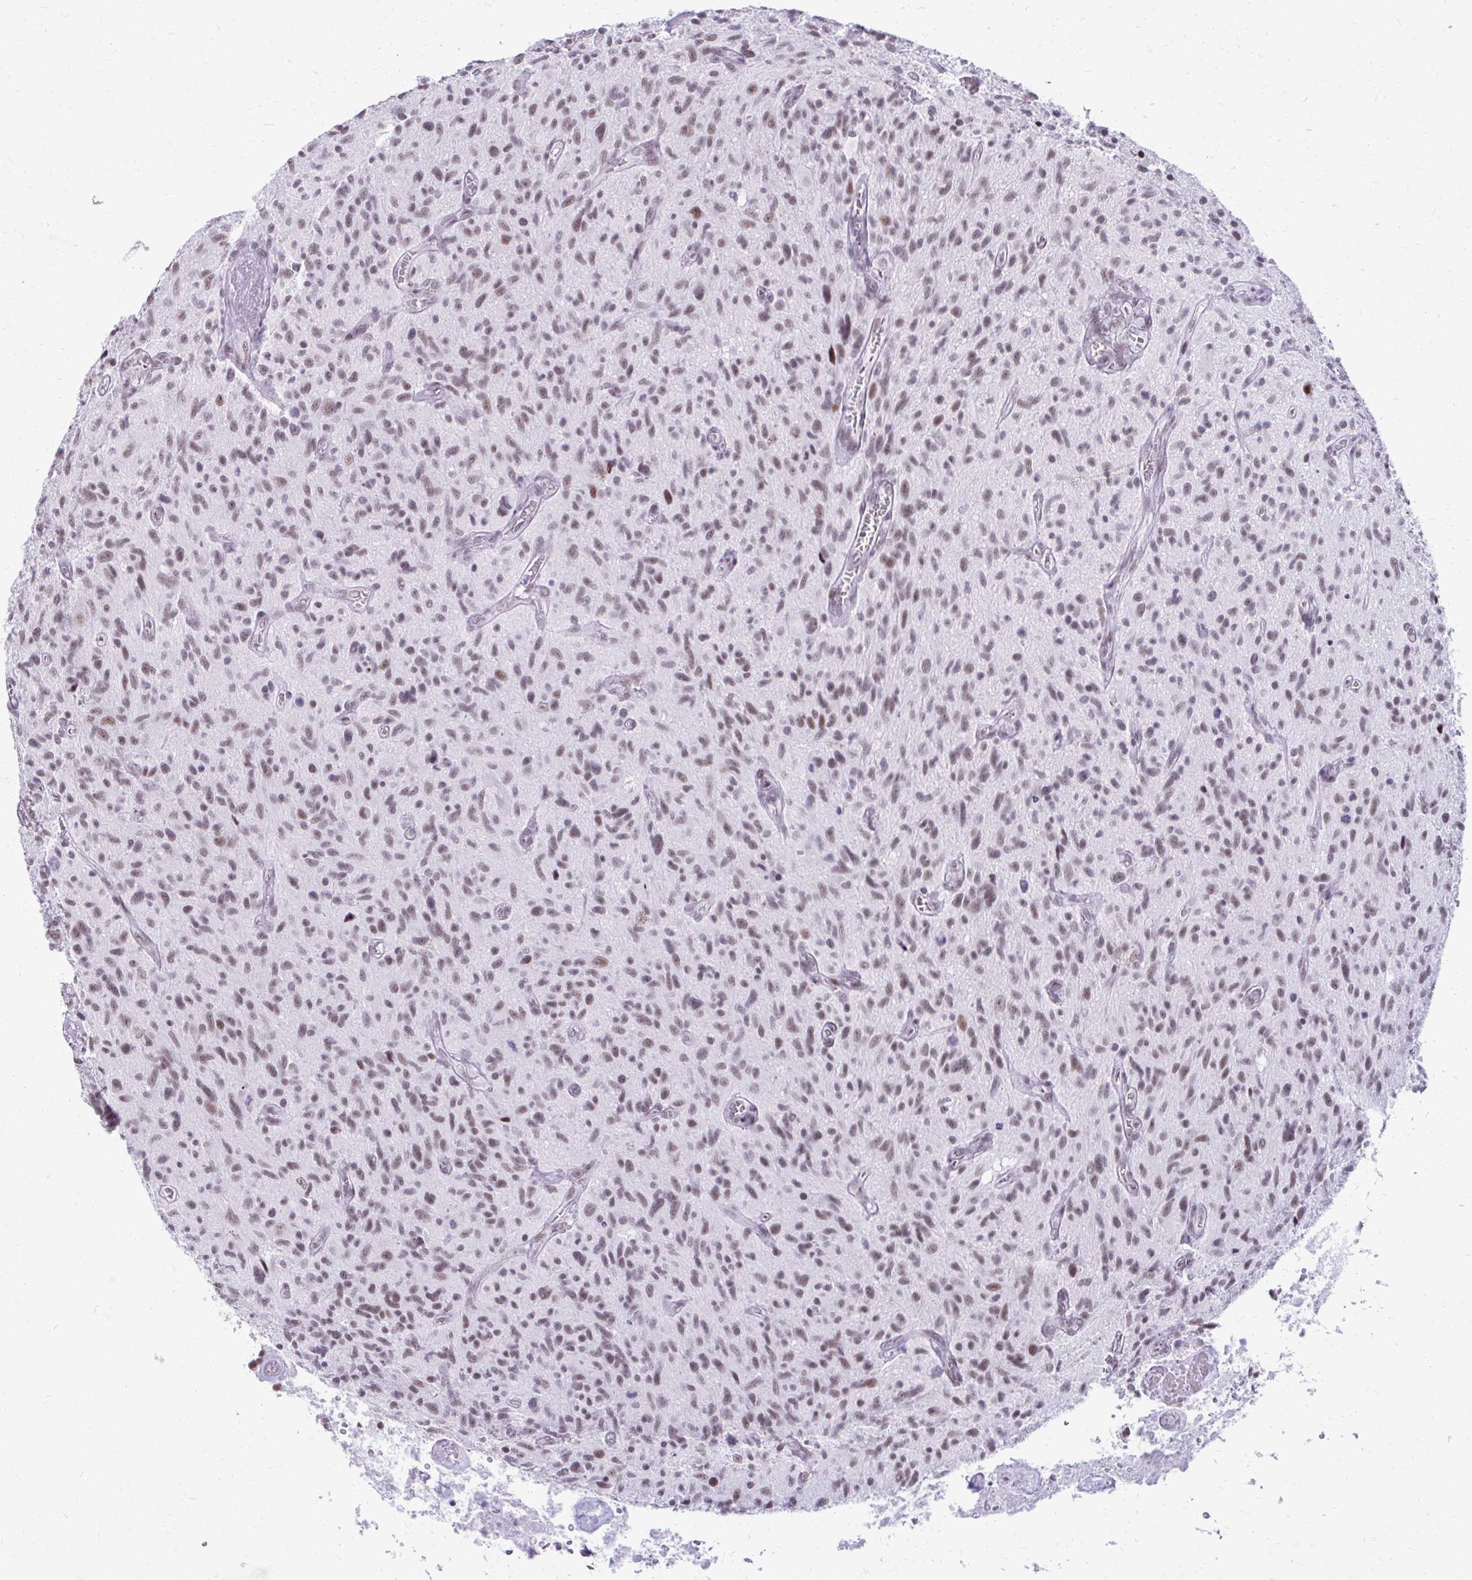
{"staining": {"intensity": "weak", "quantity": ">75%", "location": "nuclear"}, "tissue": "glioma", "cell_type": "Tumor cells", "image_type": "cancer", "snomed": [{"axis": "morphology", "description": "Glioma, malignant, High grade"}, {"axis": "topography", "description": "Brain"}], "caption": "Protein expression analysis of human malignant high-grade glioma reveals weak nuclear expression in about >75% of tumor cells.", "gene": "SS18", "patient": {"sex": "male", "age": 75}}